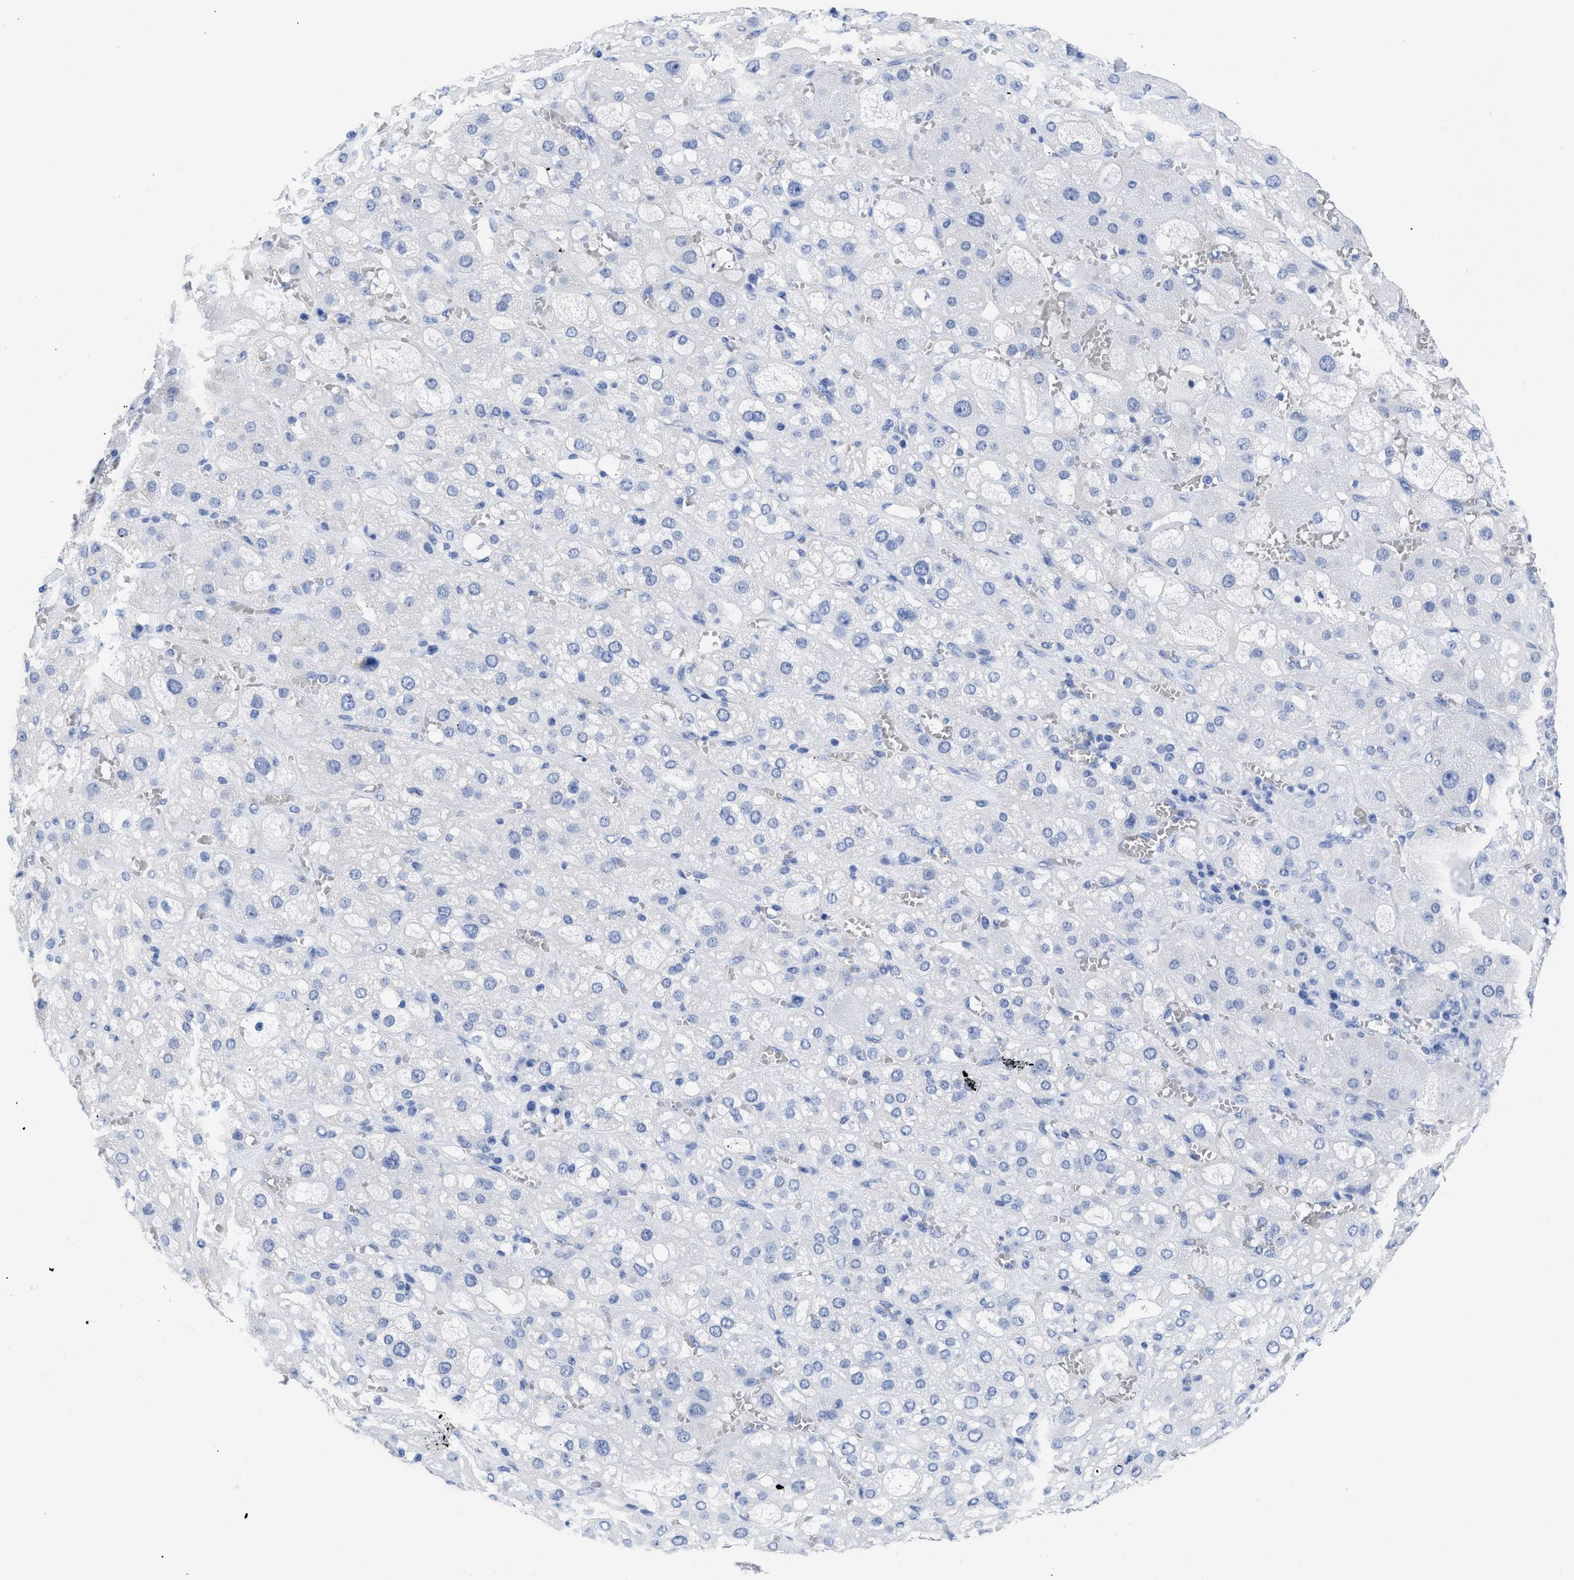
{"staining": {"intensity": "negative", "quantity": "none", "location": "none"}, "tissue": "adrenal gland", "cell_type": "Glandular cells", "image_type": "normal", "snomed": [{"axis": "morphology", "description": "Normal tissue, NOS"}, {"axis": "topography", "description": "Adrenal gland"}], "caption": "Image shows no significant protein expression in glandular cells of normal adrenal gland. (DAB (3,3'-diaminobenzidine) immunohistochemistry (IHC), high magnification).", "gene": "DUSP26", "patient": {"sex": "female", "age": 47}}